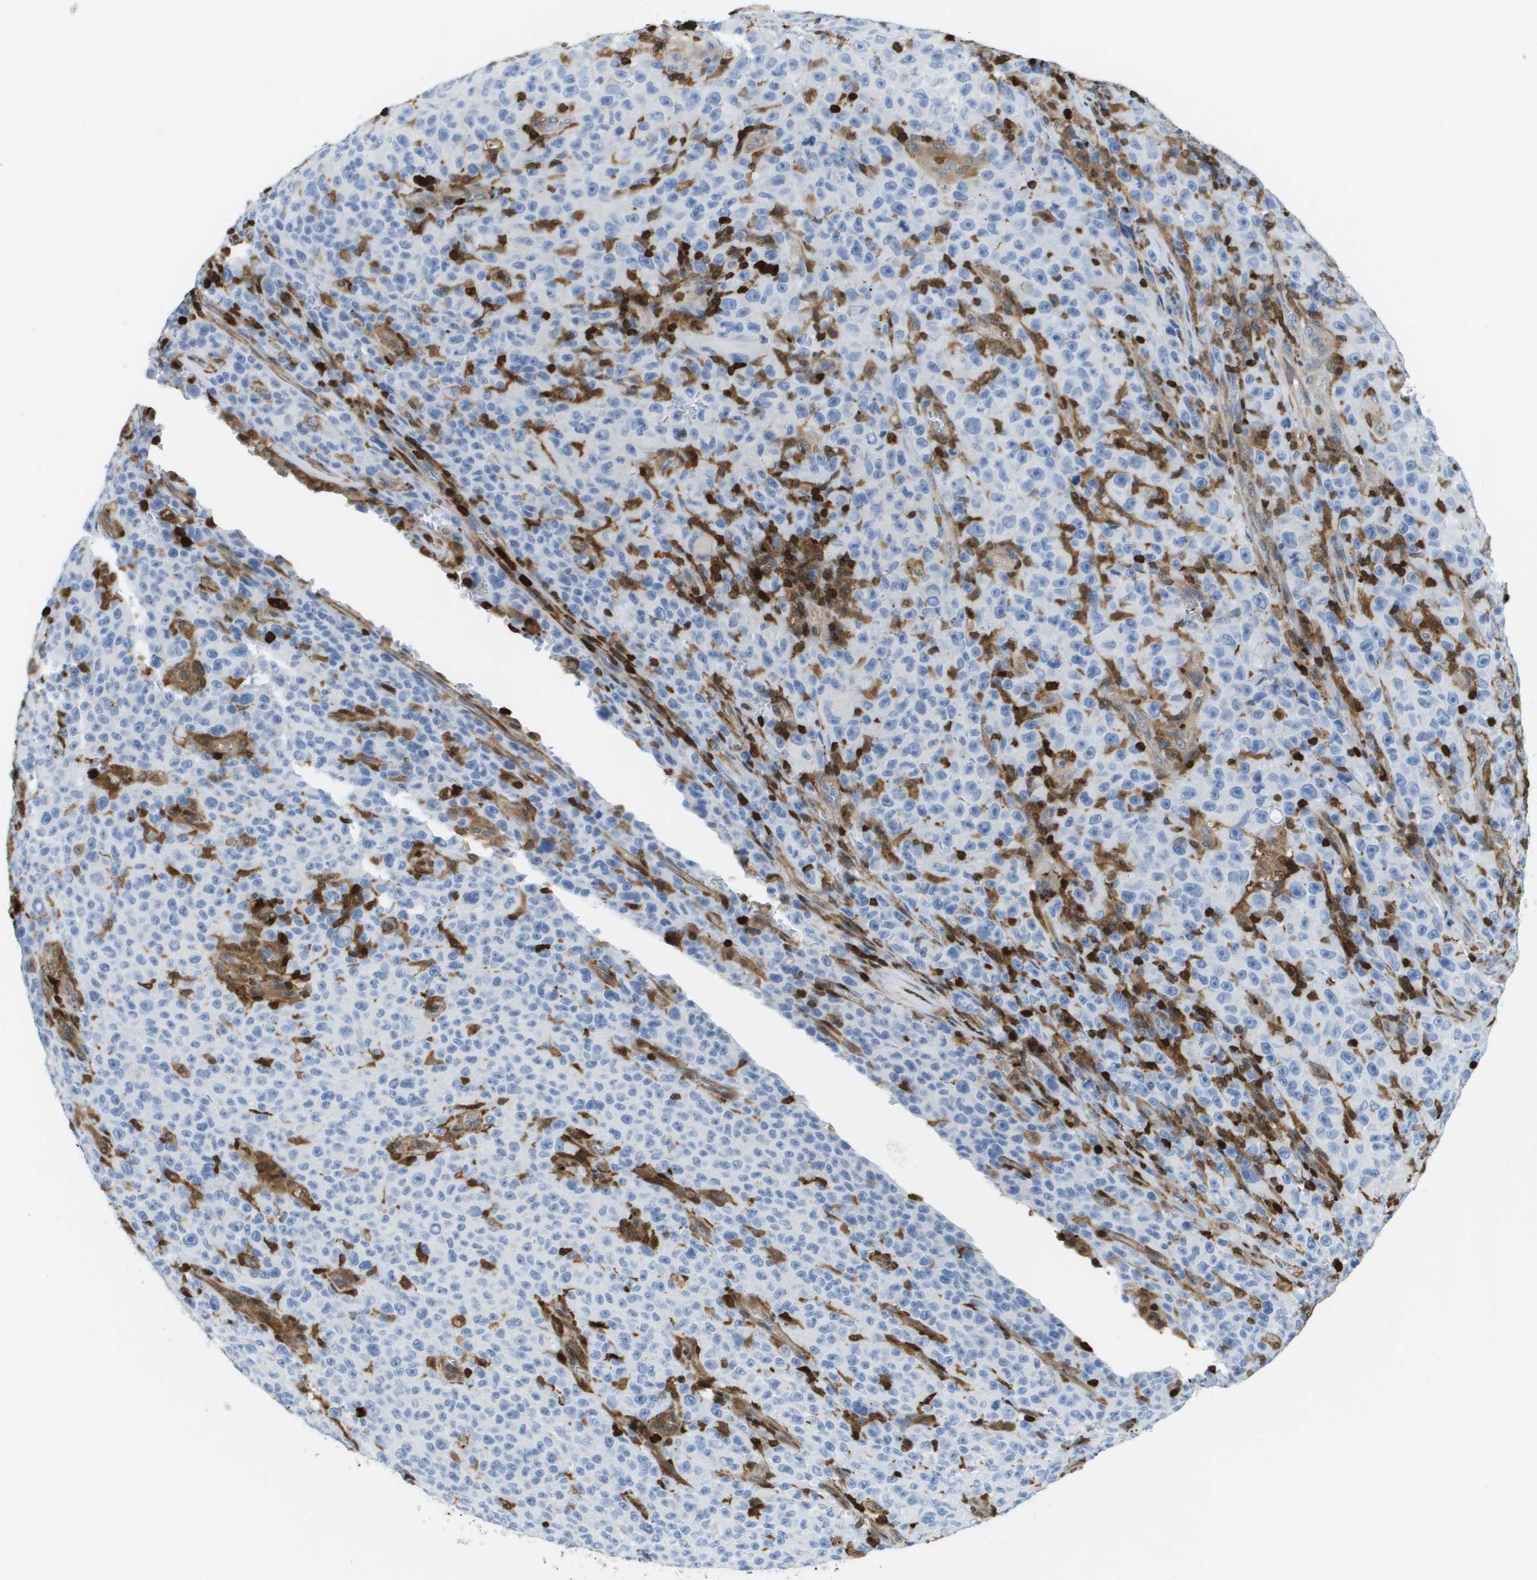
{"staining": {"intensity": "negative", "quantity": "none", "location": "none"}, "tissue": "melanoma", "cell_type": "Tumor cells", "image_type": "cancer", "snomed": [{"axis": "morphology", "description": "Malignant melanoma, NOS"}, {"axis": "topography", "description": "Skin"}], "caption": "Melanoma was stained to show a protein in brown. There is no significant positivity in tumor cells. The staining was performed using DAB (3,3'-diaminobenzidine) to visualize the protein expression in brown, while the nuclei were stained in blue with hematoxylin (Magnification: 20x).", "gene": "DOCK5", "patient": {"sex": "female", "age": 82}}